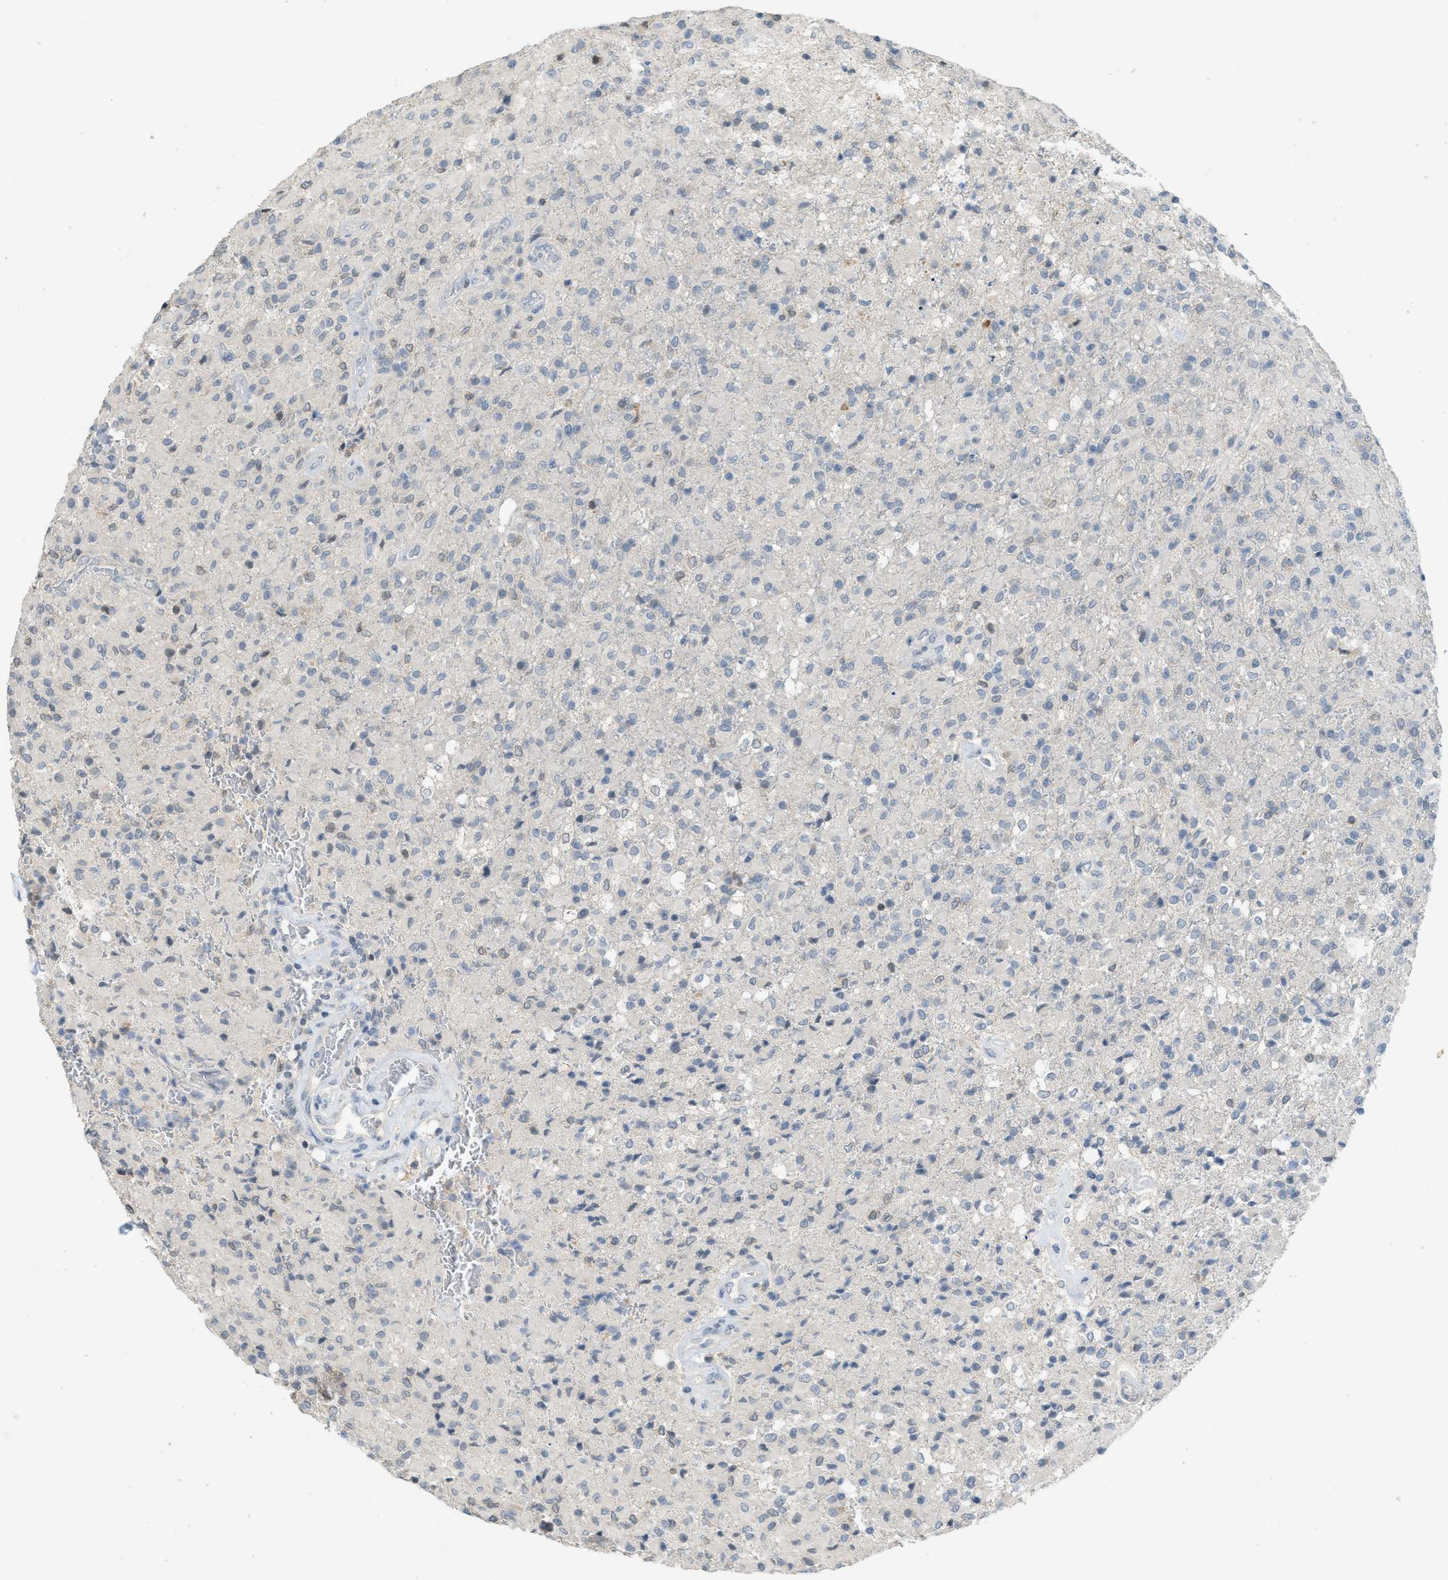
{"staining": {"intensity": "weak", "quantity": "<25%", "location": "cytoplasmic/membranous,nuclear"}, "tissue": "glioma", "cell_type": "Tumor cells", "image_type": "cancer", "snomed": [{"axis": "morphology", "description": "Glioma, malignant, High grade"}, {"axis": "topography", "description": "Brain"}], "caption": "Immunohistochemistry (IHC) photomicrograph of human malignant glioma (high-grade) stained for a protein (brown), which reveals no expression in tumor cells.", "gene": "TXNDC2", "patient": {"sex": "male", "age": 71}}